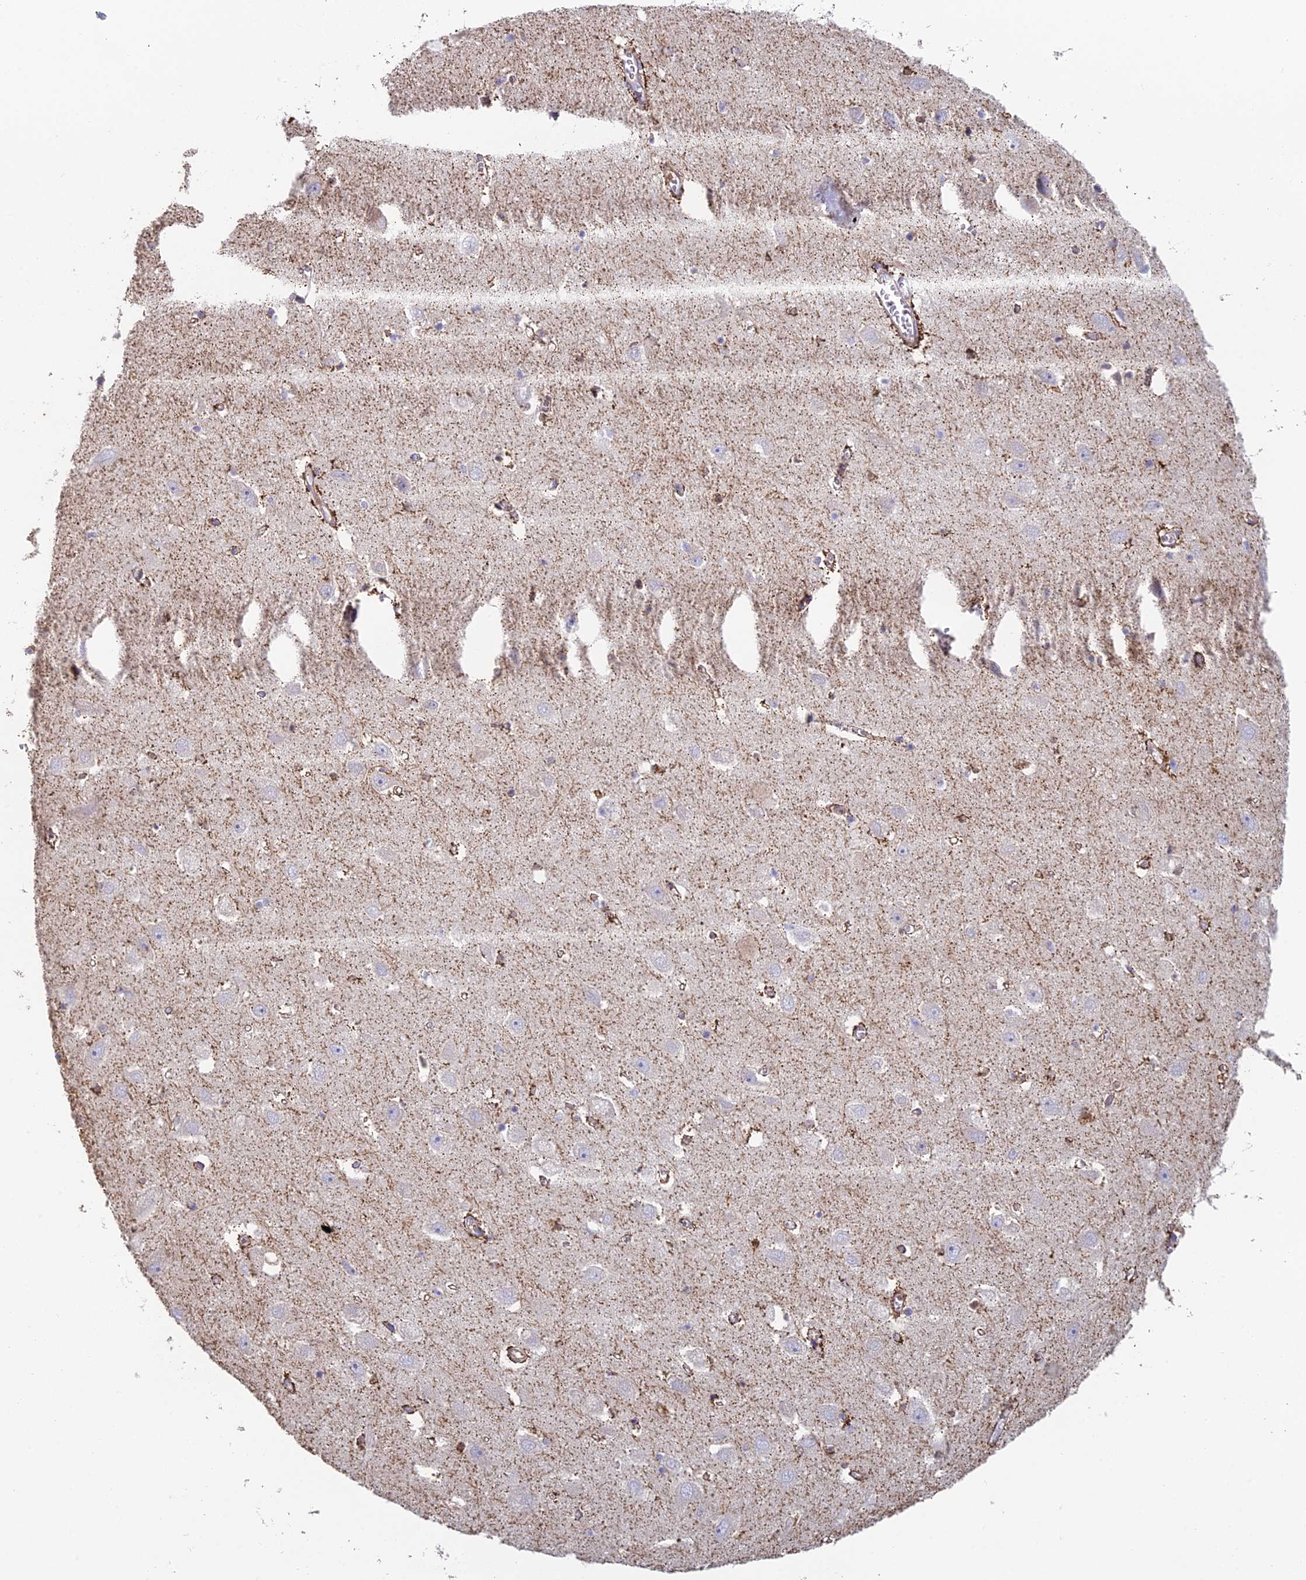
{"staining": {"intensity": "strong", "quantity": "<25%", "location": "cytoplasmic/membranous"}, "tissue": "hippocampus", "cell_type": "Glial cells", "image_type": "normal", "snomed": [{"axis": "morphology", "description": "Normal tissue, NOS"}, {"axis": "topography", "description": "Hippocampus"}], "caption": "An image showing strong cytoplasmic/membranous expression in about <25% of glial cells in benign hippocampus, as visualized by brown immunohistochemical staining.", "gene": "IFTAP", "patient": {"sex": "female", "age": 64}}